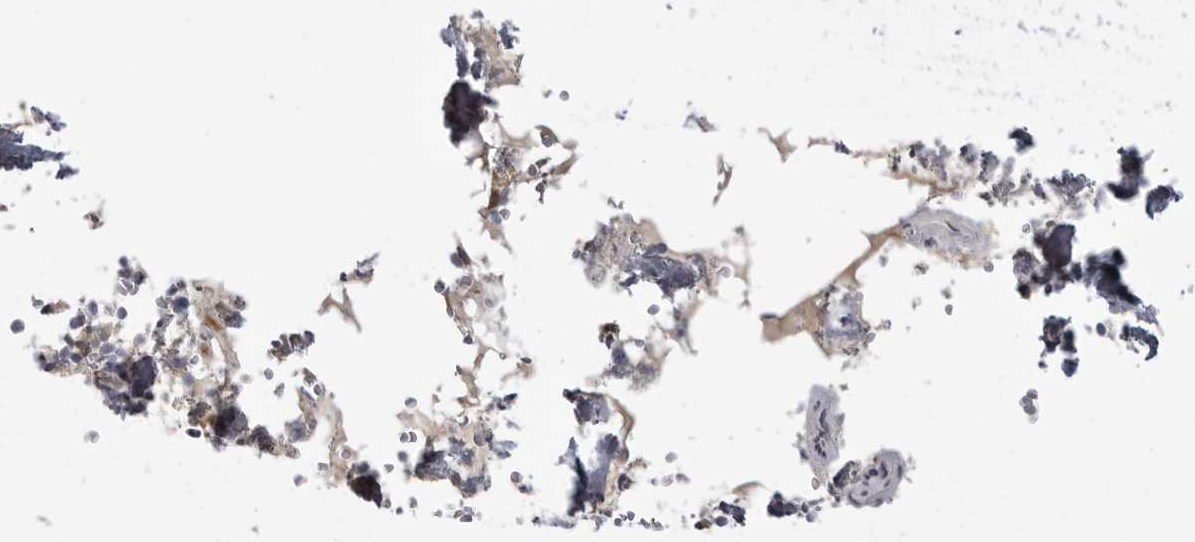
{"staining": {"intensity": "negative", "quantity": "none", "location": "none"}, "tissue": "bone marrow", "cell_type": "Hematopoietic cells", "image_type": "normal", "snomed": [{"axis": "morphology", "description": "Normal tissue, NOS"}, {"axis": "topography", "description": "Bone marrow"}], "caption": "Hematopoietic cells show no significant protein positivity in benign bone marrow.", "gene": "FKBP2", "patient": {"sex": "male", "age": 70}}